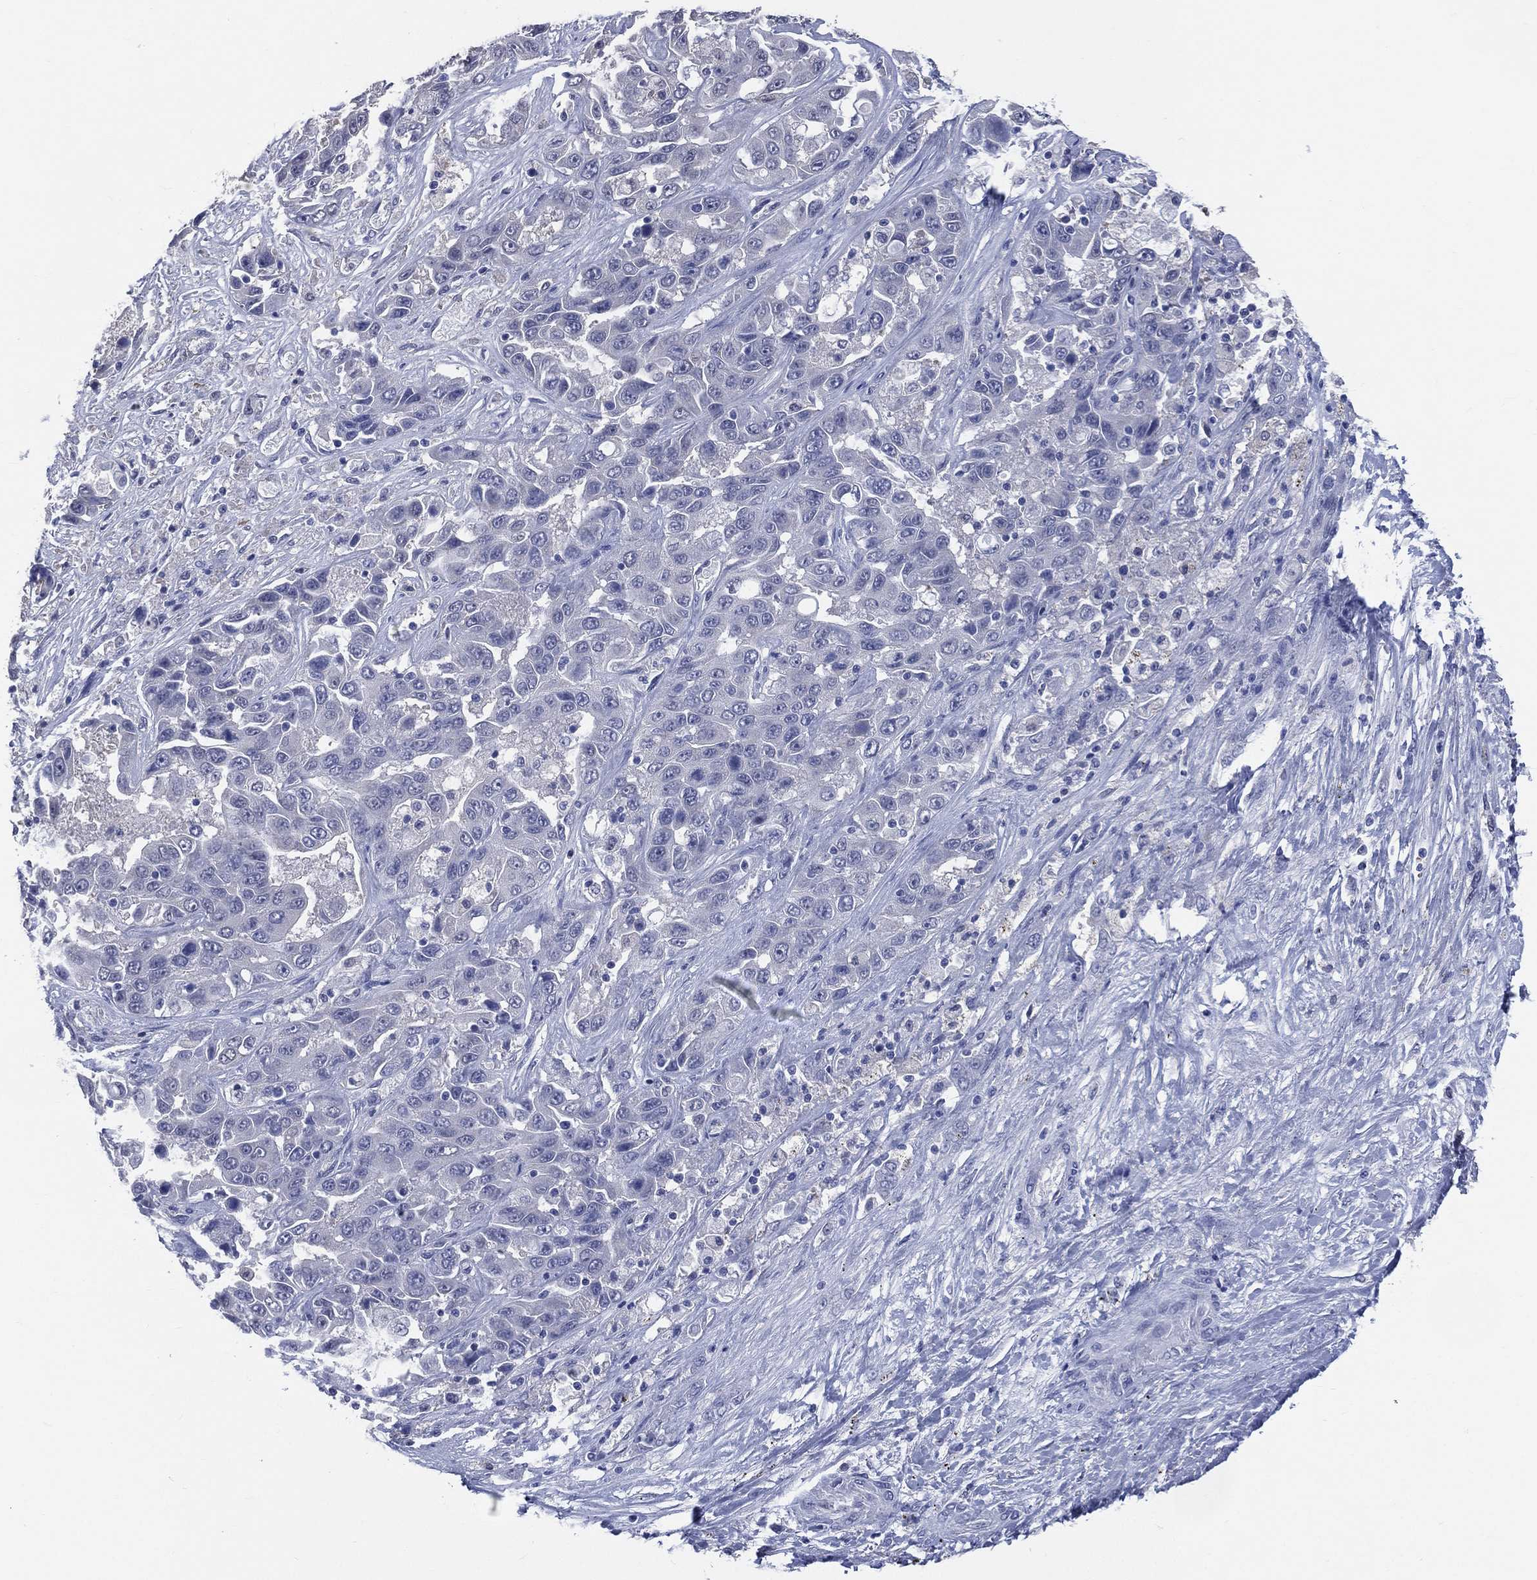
{"staining": {"intensity": "negative", "quantity": "none", "location": "none"}, "tissue": "liver cancer", "cell_type": "Tumor cells", "image_type": "cancer", "snomed": [{"axis": "morphology", "description": "Cholangiocarcinoma"}, {"axis": "topography", "description": "Liver"}], "caption": "Human liver cancer stained for a protein using IHC exhibits no staining in tumor cells.", "gene": "AKAP3", "patient": {"sex": "female", "age": 52}}